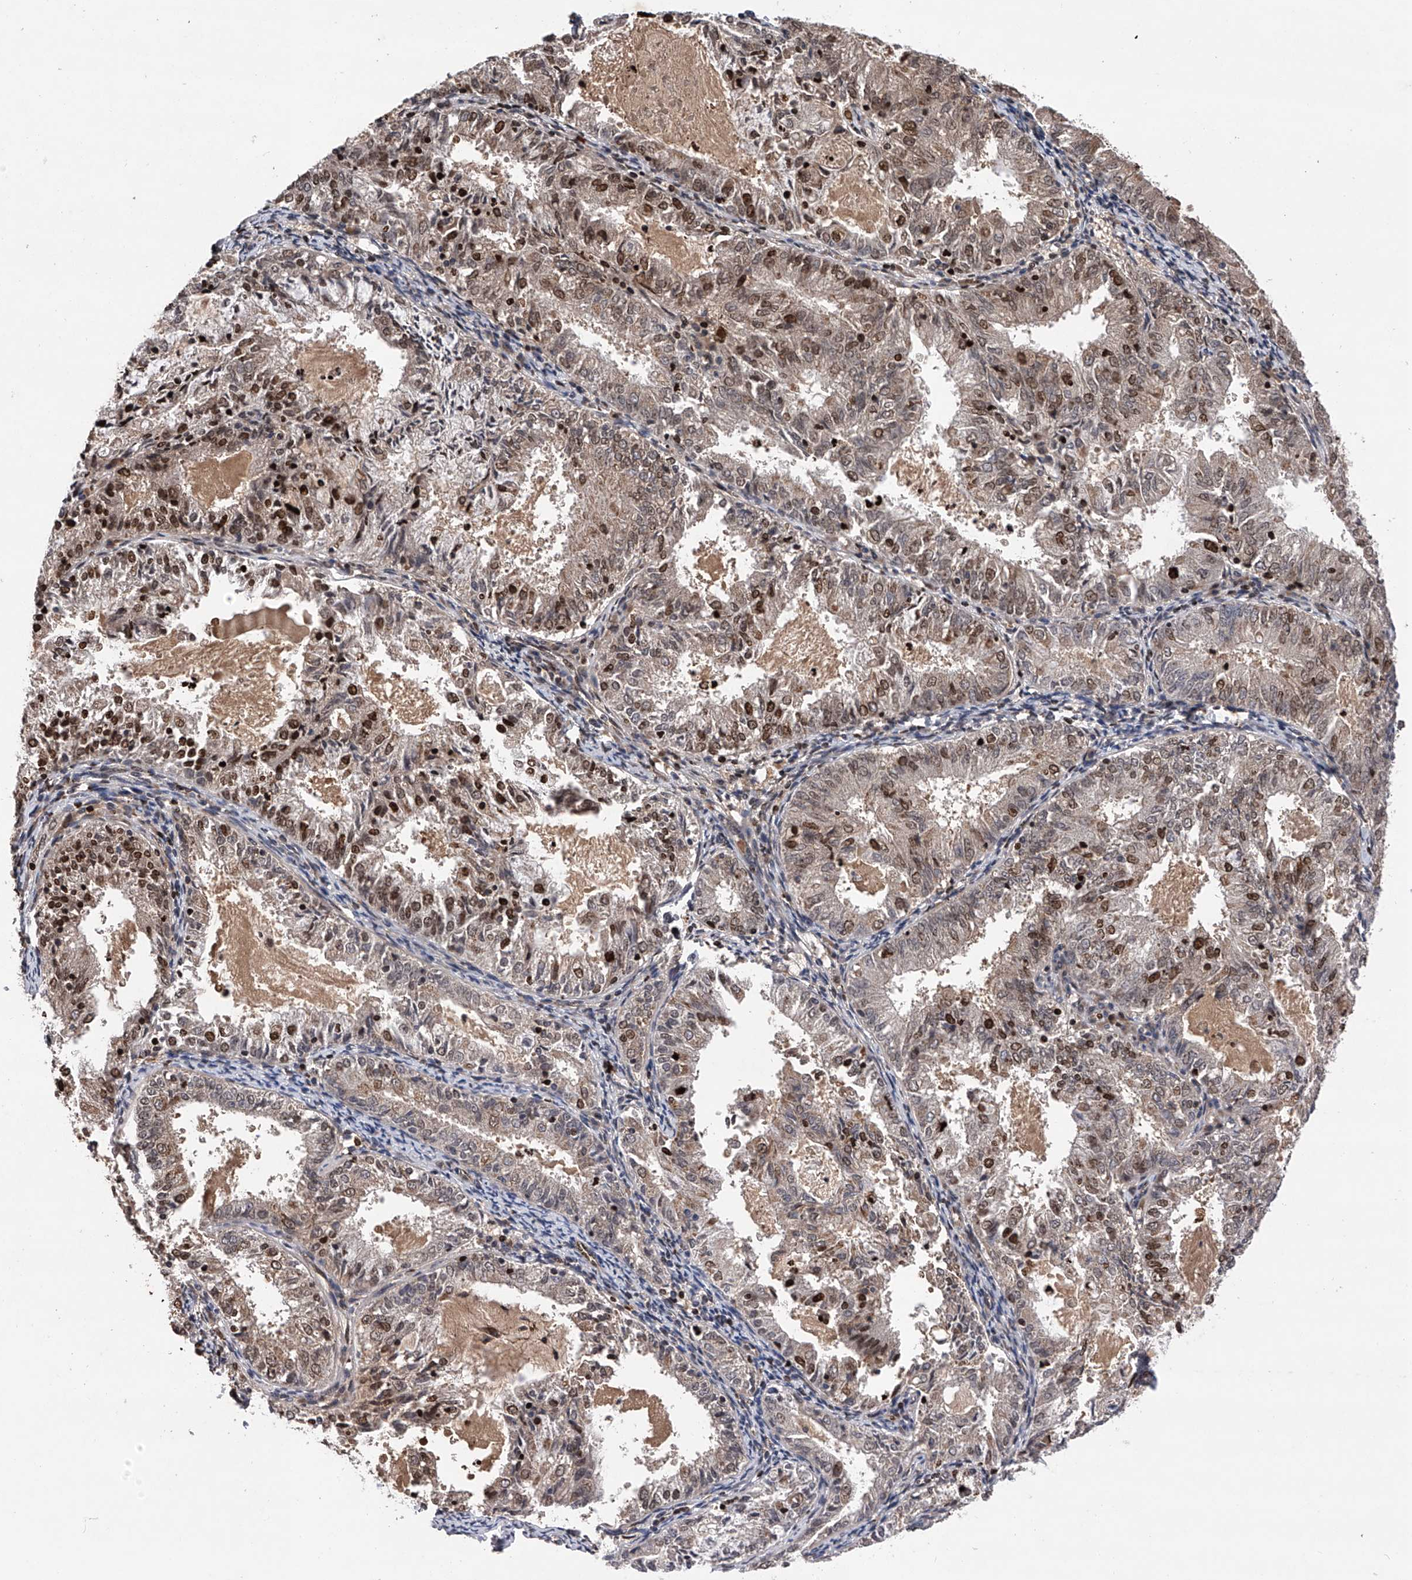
{"staining": {"intensity": "moderate", "quantity": "25%-75%", "location": "nuclear"}, "tissue": "endometrial cancer", "cell_type": "Tumor cells", "image_type": "cancer", "snomed": [{"axis": "morphology", "description": "Adenocarcinoma, NOS"}, {"axis": "topography", "description": "Endometrium"}], "caption": "The histopathology image demonstrates staining of endometrial cancer, revealing moderate nuclear protein expression (brown color) within tumor cells. The staining was performed using DAB (3,3'-diaminobenzidine) to visualize the protein expression in brown, while the nuclei were stained in blue with hematoxylin (Magnification: 20x).", "gene": "MAP3K11", "patient": {"sex": "female", "age": 57}}